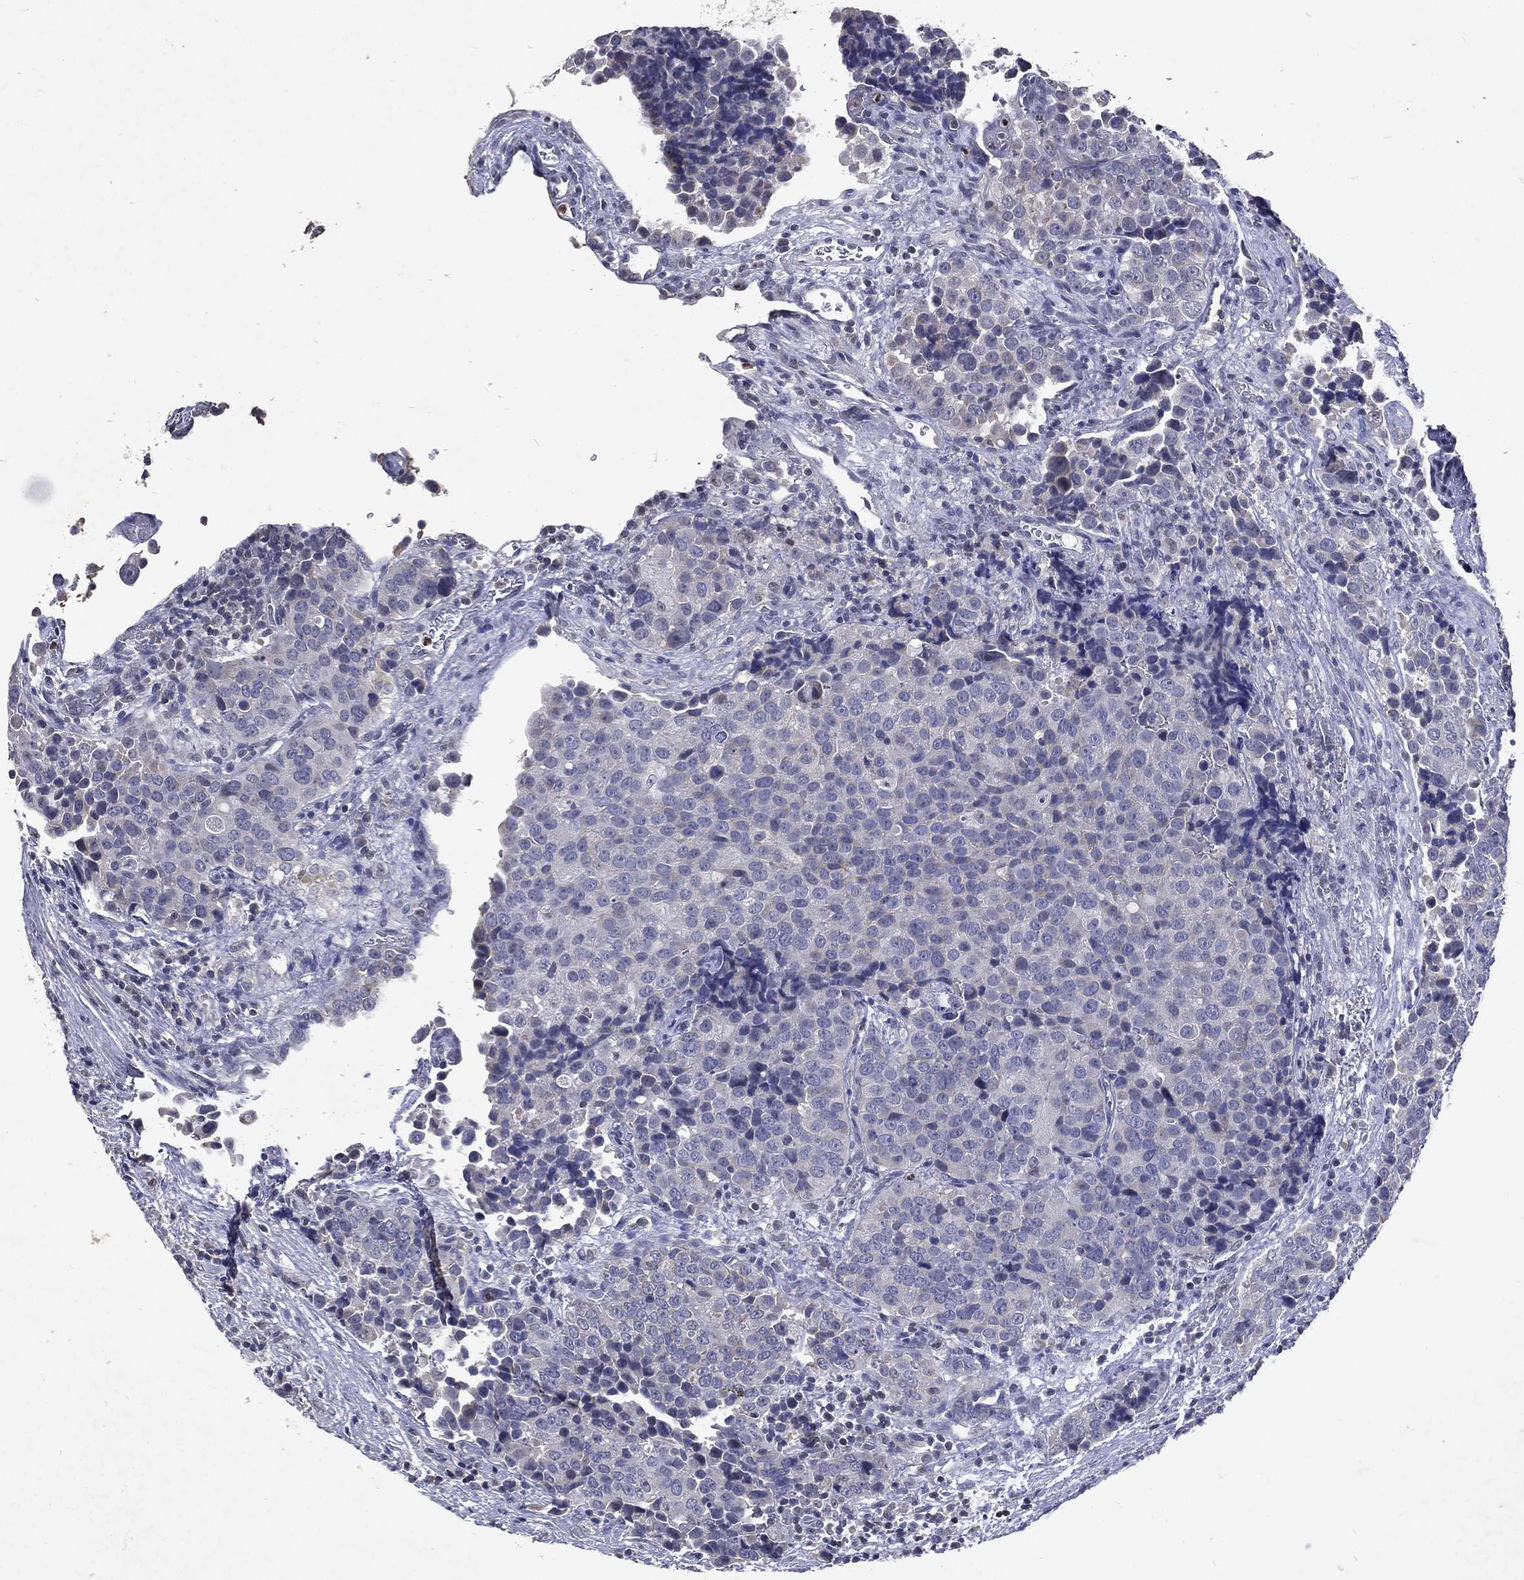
{"staining": {"intensity": "negative", "quantity": "none", "location": "none"}, "tissue": "urothelial cancer", "cell_type": "Tumor cells", "image_type": "cancer", "snomed": [{"axis": "morphology", "description": "Urothelial carcinoma, NOS"}, {"axis": "topography", "description": "Urinary bladder"}], "caption": "The micrograph reveals no significant positivity in tumor cells of urothelial cancer. Nuclei are stained in blue.", "gene": "SLC34A2", "patient": {"sex": "male", "age": 52}}